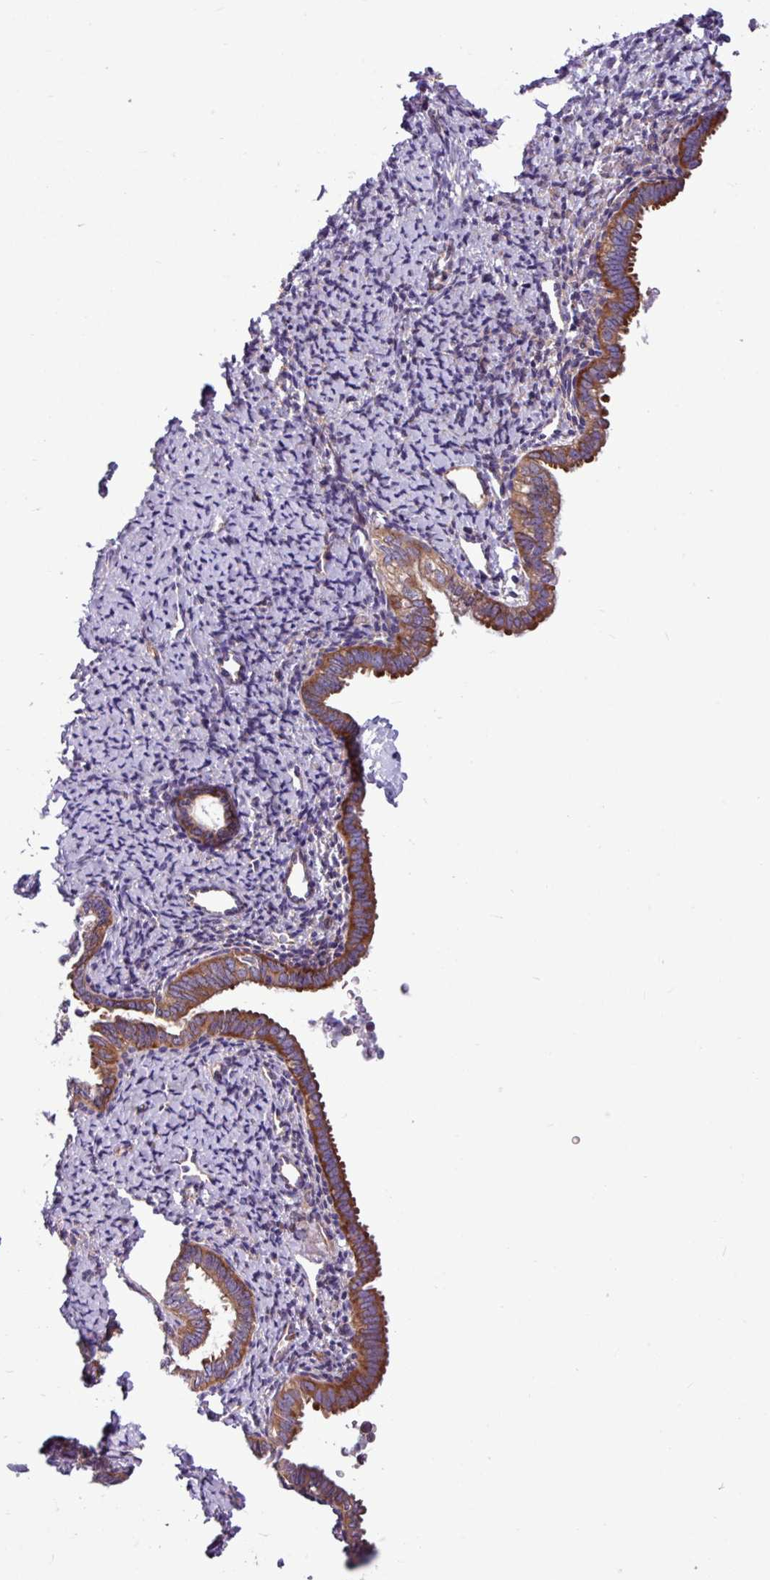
{"staining": {"intensity": "moderate", "quantity": "<25%", "location": "cytoplasmic/membranous"}, "tissue": "endometrium", "cell_type": "Cells in endometrial stroma", "image_type": "normal", "snomed": [{"axis": "morphology", "description": "Normal tissue, NOS"}, {"axis": "topography", "description": "Endometrium"}], "caption": "About <25% of cells in endometrial stroma in normal human endometrium exhibit moderate cytoplasmic/membranous protein staining as visualized by brown immunohistochemical staining.", "gene": "MROH2A", "patient": {"sex": "female", "age": 63}}